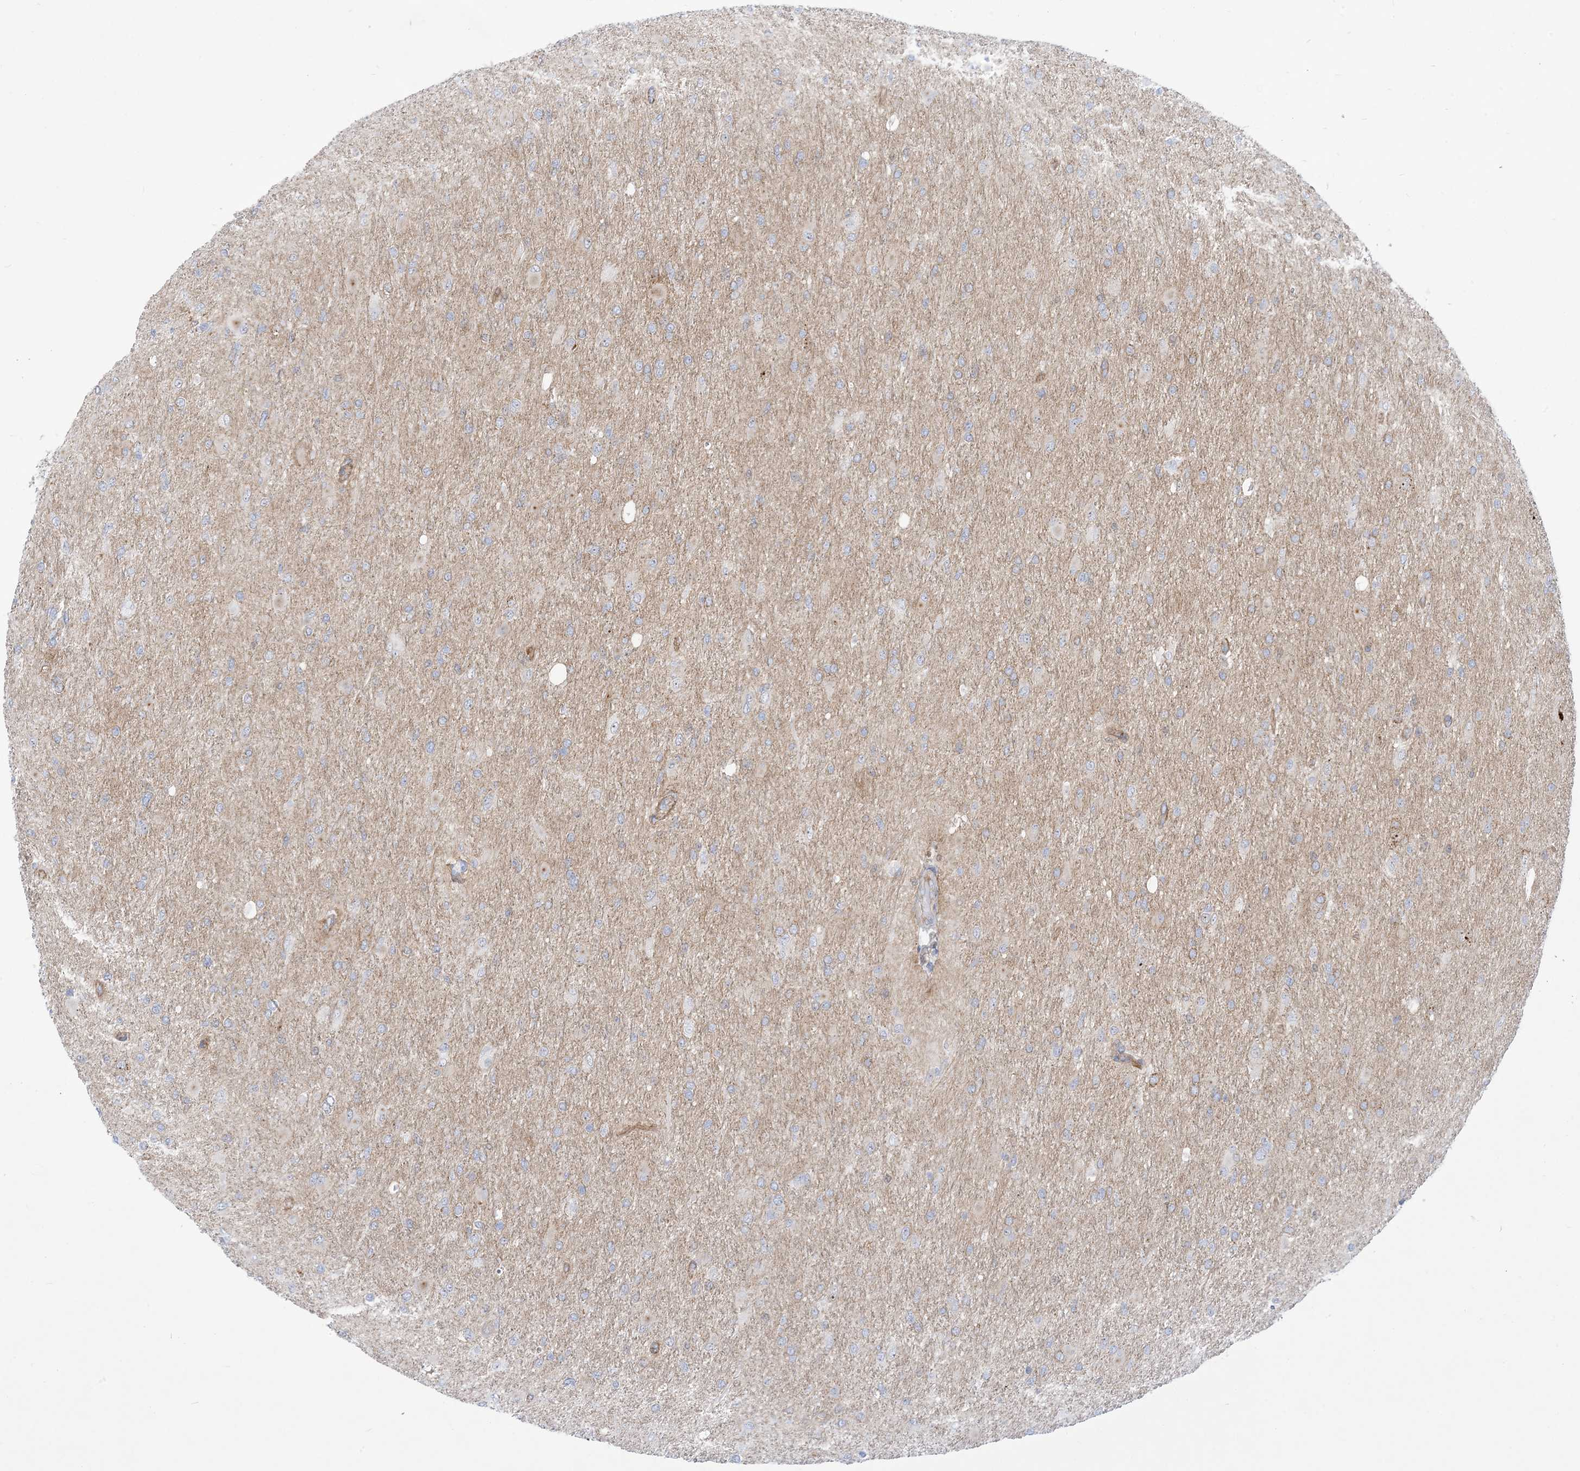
{"staining": {"intensity": "weak", "quantity": "<25%", "location": "cytoplasmic/membranous"}, "tissue": "glioma", "cell_type": "Tumor cells", "image_type": "cancer", "snomed": [{"axis": "morphology", "description": "Glioma, malignant, High grade"}, {"axis": "topography", "description": "Cerebral cortex"}], "caption": "IHC of human malignant glioma (high-grade) shows no positivity in tumor cells.", "gene": "MARS2", "patient": {"sex": "female", "age": 36}}